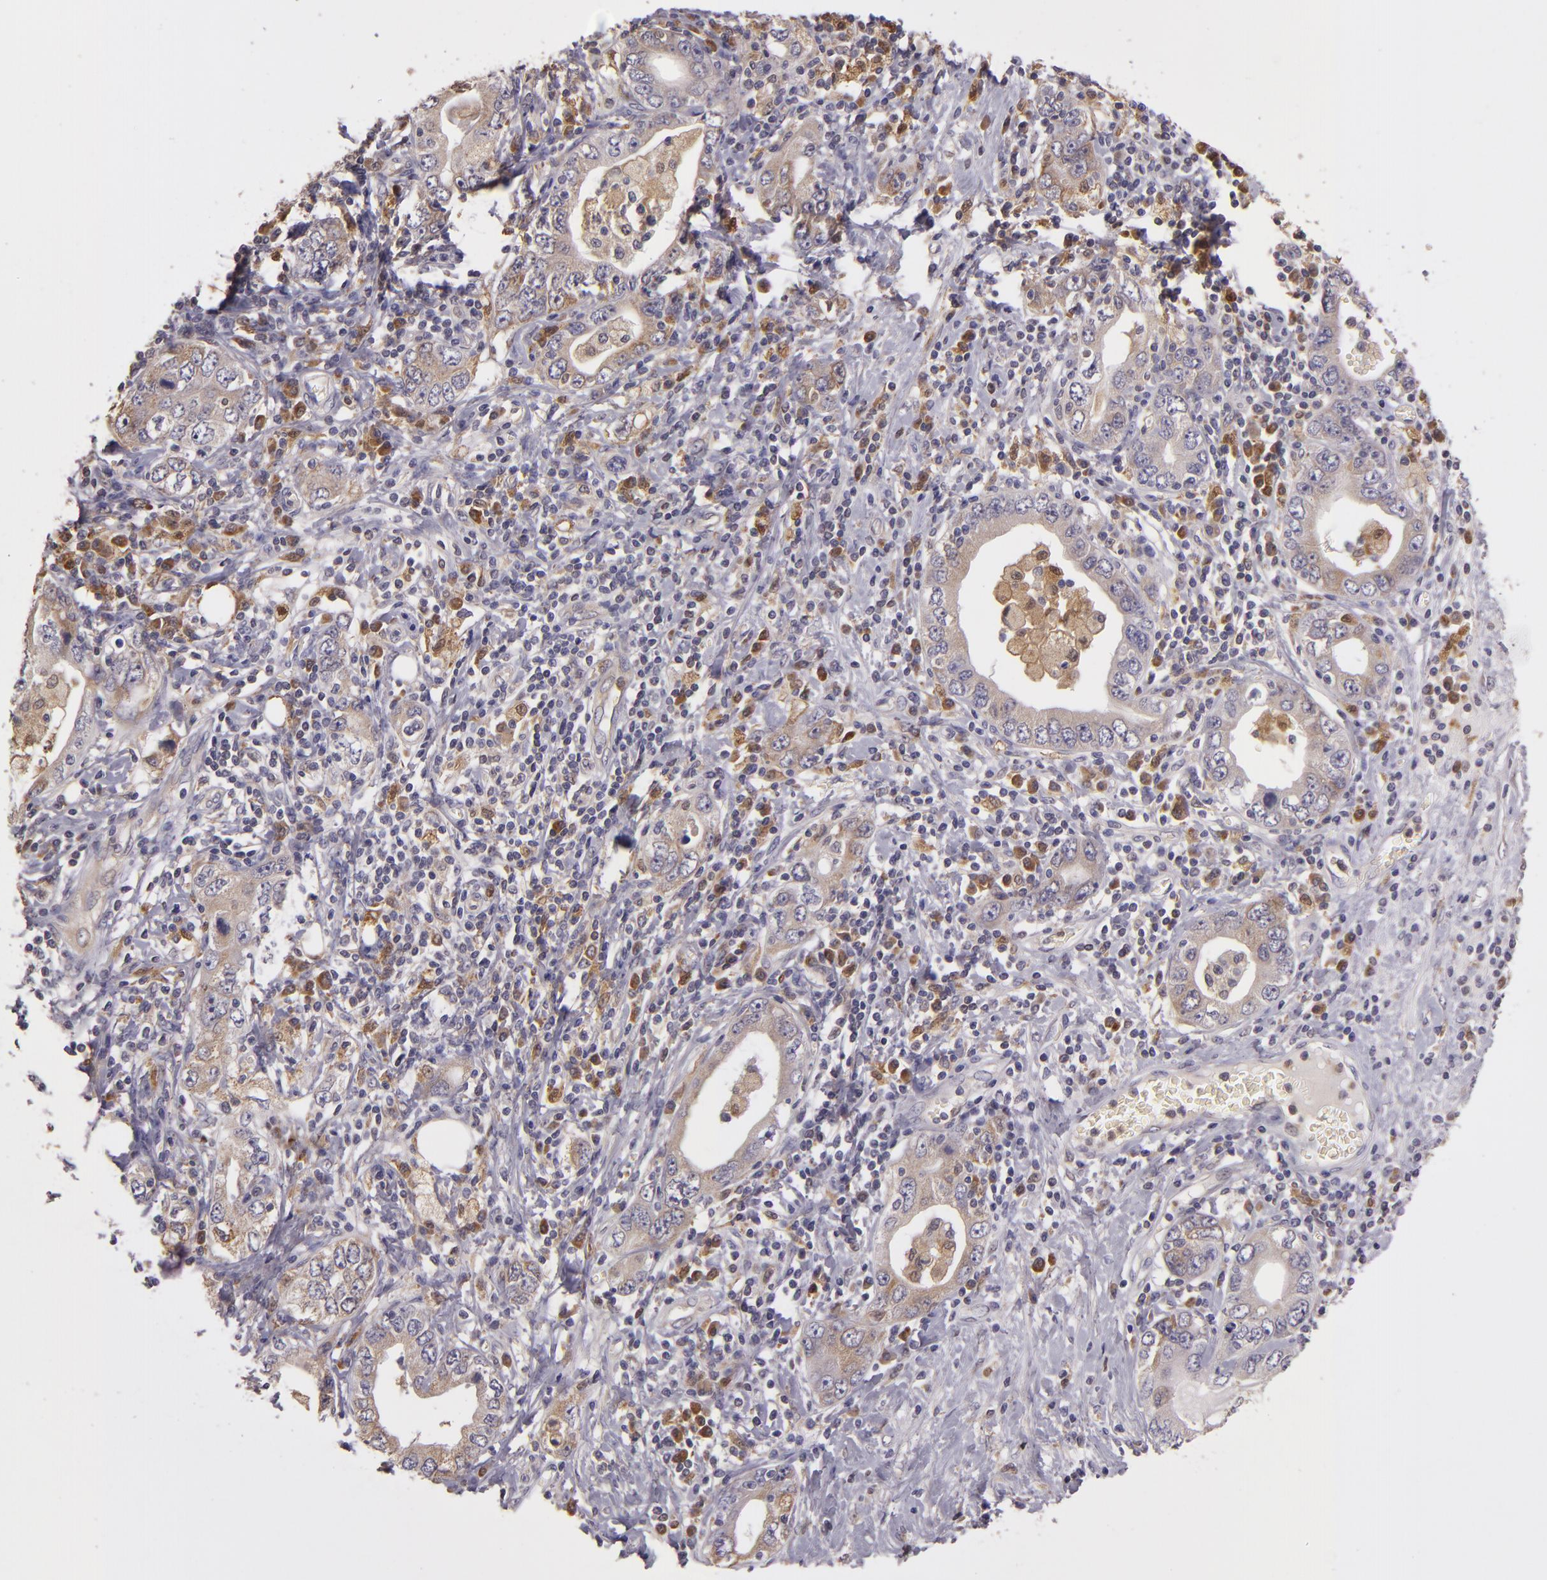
{"staining": {"intensity": "moderate", "quantity": "25%-75%", "location": "cytoplasmic/membranous"}, "tissue": "stomach cancer", "cell_type": "Tumor cells", "image_type": "cancer", "snomed": [{"axis": "morphology", "description": "Adenocarcinoma, NOS"}, {"axis": "topography", "description": "Stomach, lower"}], "caption": "A high-resolution micrograph shows immunohistochemistry (IHC) staining of stomach cancer (adenocarcinoma), which shows moderate cytoplasmic/membranous positivity in approximately 25%-75% of tumor cells. (DAB IHC, brown staining for protein, blue staining for nuclei).", "gene": "FHIT", "patient": {"sex": "female", "age": 93}}